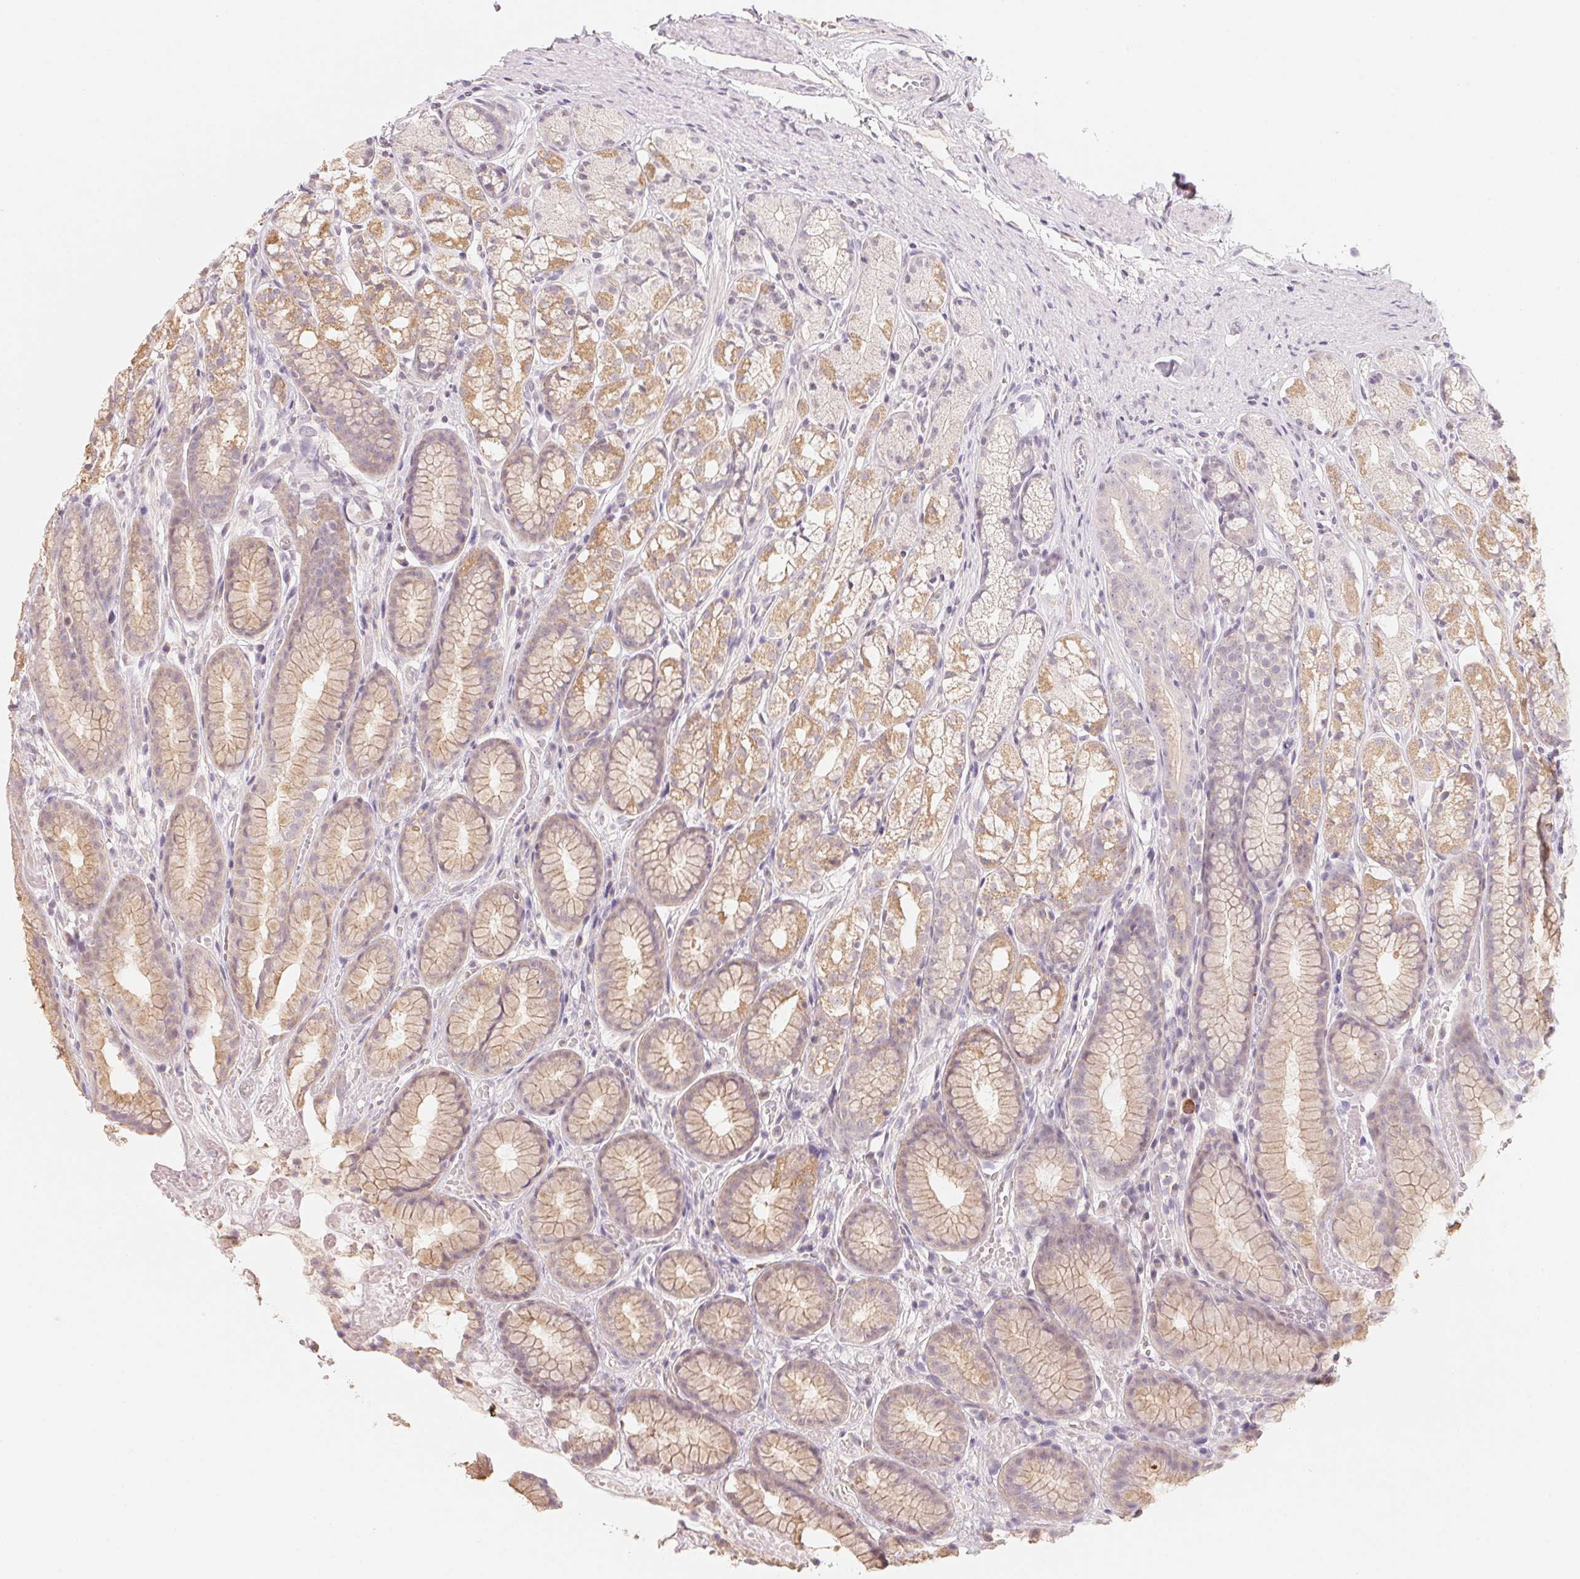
{"staining": {"intensity": "weak", "quantity": "25%-75%", "location": "cytoplasmic/membranous"}, "tissue": "stomach", "cell_type": "Glandular cells", "image_type": "normal", "snomed": [{"axis": "morphology", "description": "Normal tissue, NOS"}, {"axis": "topography", "description": "Stomach"}], "caption": "An image of human stomach stained for a protein demonstrates weak cytoplasmic/membranous brown staining in glandular cells.", "gene": "ANKRD31", "patient": {"sex": "male", "age": 70}}